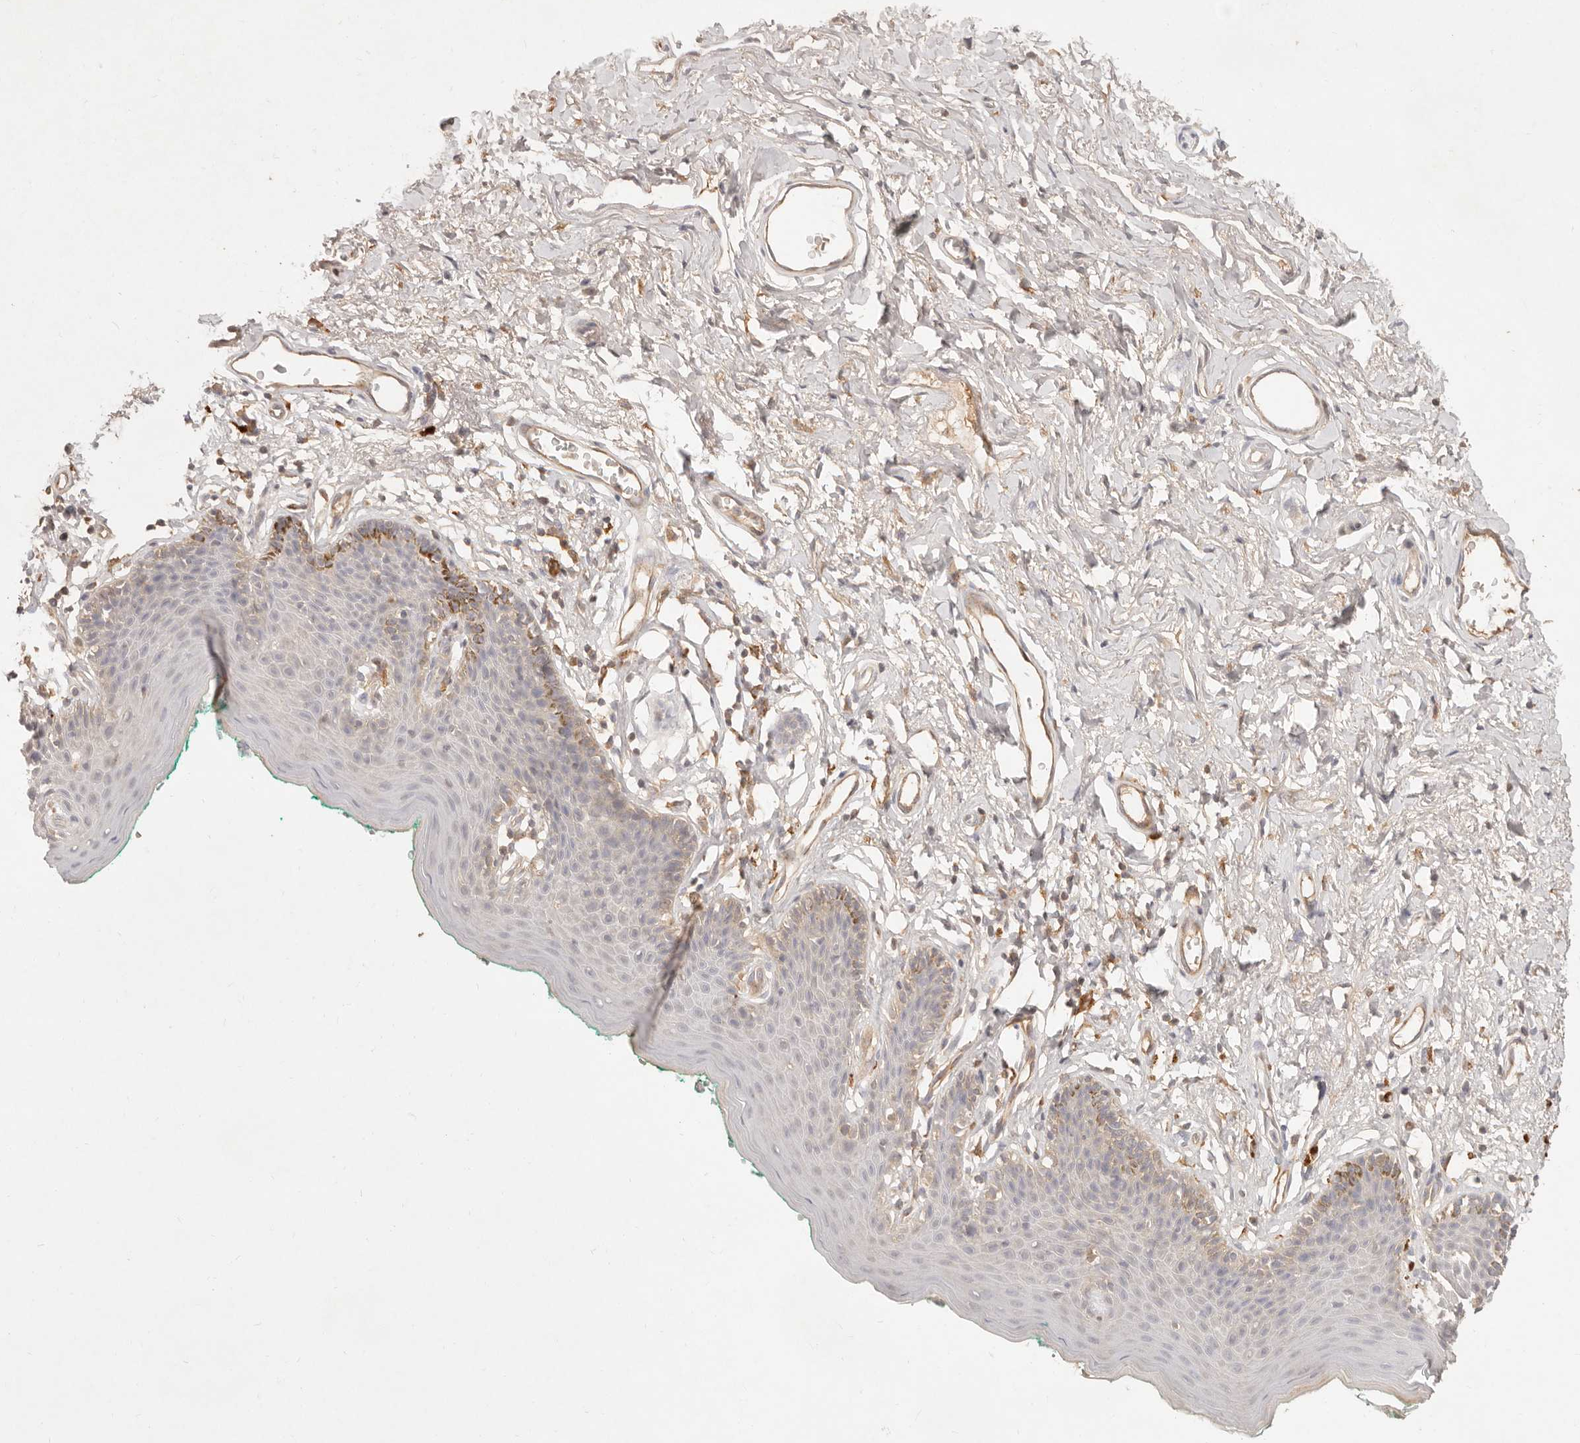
{"staining": {"intensity": "moderate", "quantity": "<25%", "location": "cytoplasmic/membranous"}, "tissue": "skin", "cell_type": "Epidermal cells", "image_type": "normal", "snomed": [{"axis": "morphology", "description": "Normal tissue, NOS"}, {"axis": "topography", "description": "Vulva"}], "caption": "Immunohistochemistry (IHC) (DAB (3,3'-diaminobenzidine)) staining of unremarkable skin demonstrates moderate cytoplasmic/membranous protein positivity in about <25% of epidermal cells. (DAB IHC with brightfield microscopy, high magnification).", "gene": "NECAP2", "patient": {"sex": "female", "age": 66}}